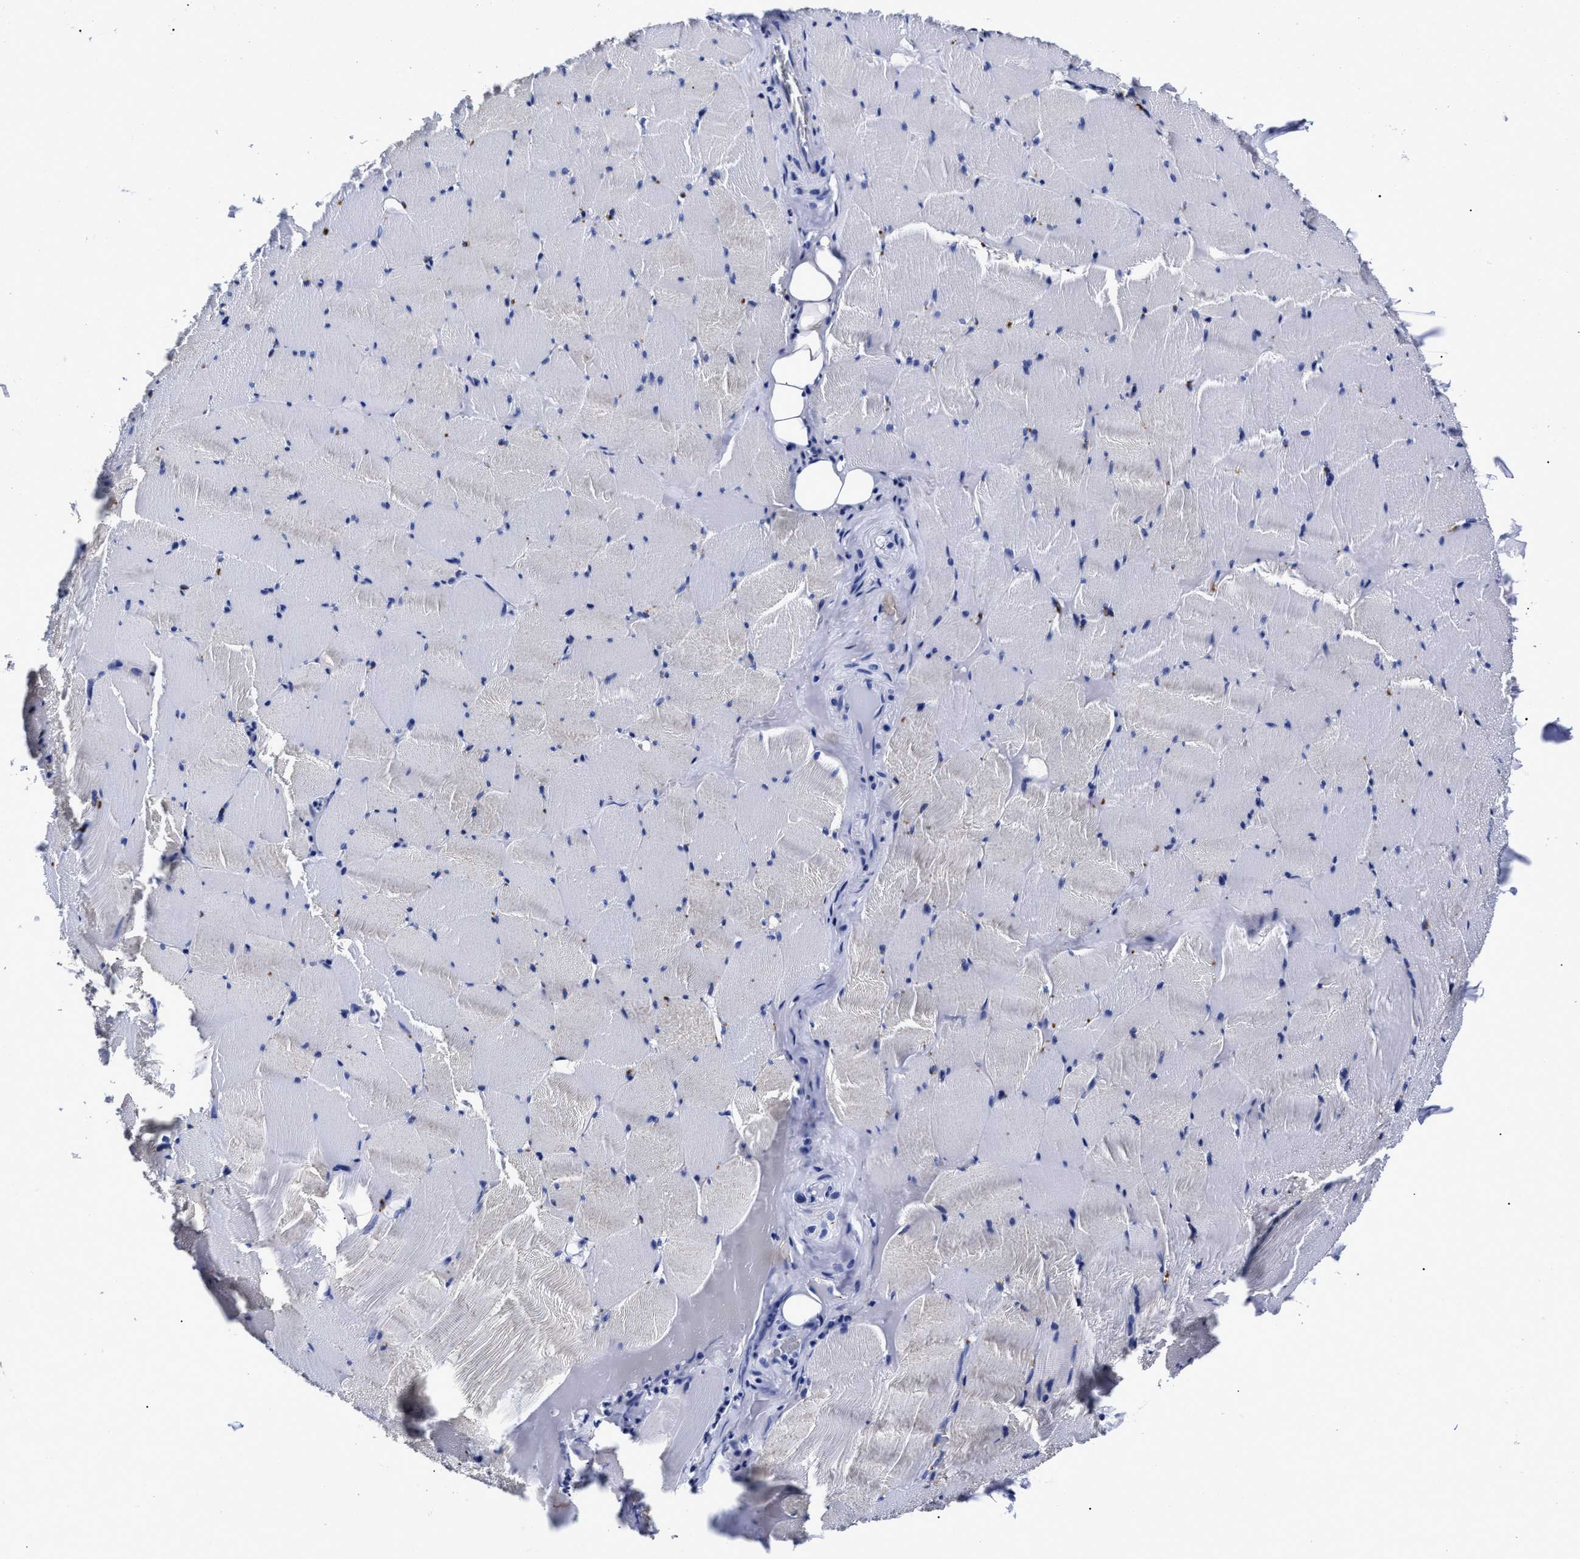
{"staining": {"intensity": "negative", "quantity": "none", "location": "none"}, "tissue": "skeletal muscle", "cell_type": "Myocytes", "image_type": "normal", "snomed": [{"axis": "morphology", "description": "Normal tissue, NOS"}, {"axis": "topography", "description": "Skeletal muscle"}], "caption": "Photomicrograph shows no protein expression in myocytes of benign skeletal muscle.", "gene": "LRRC8E", "patient": {"sex": "male", "age": 62}}